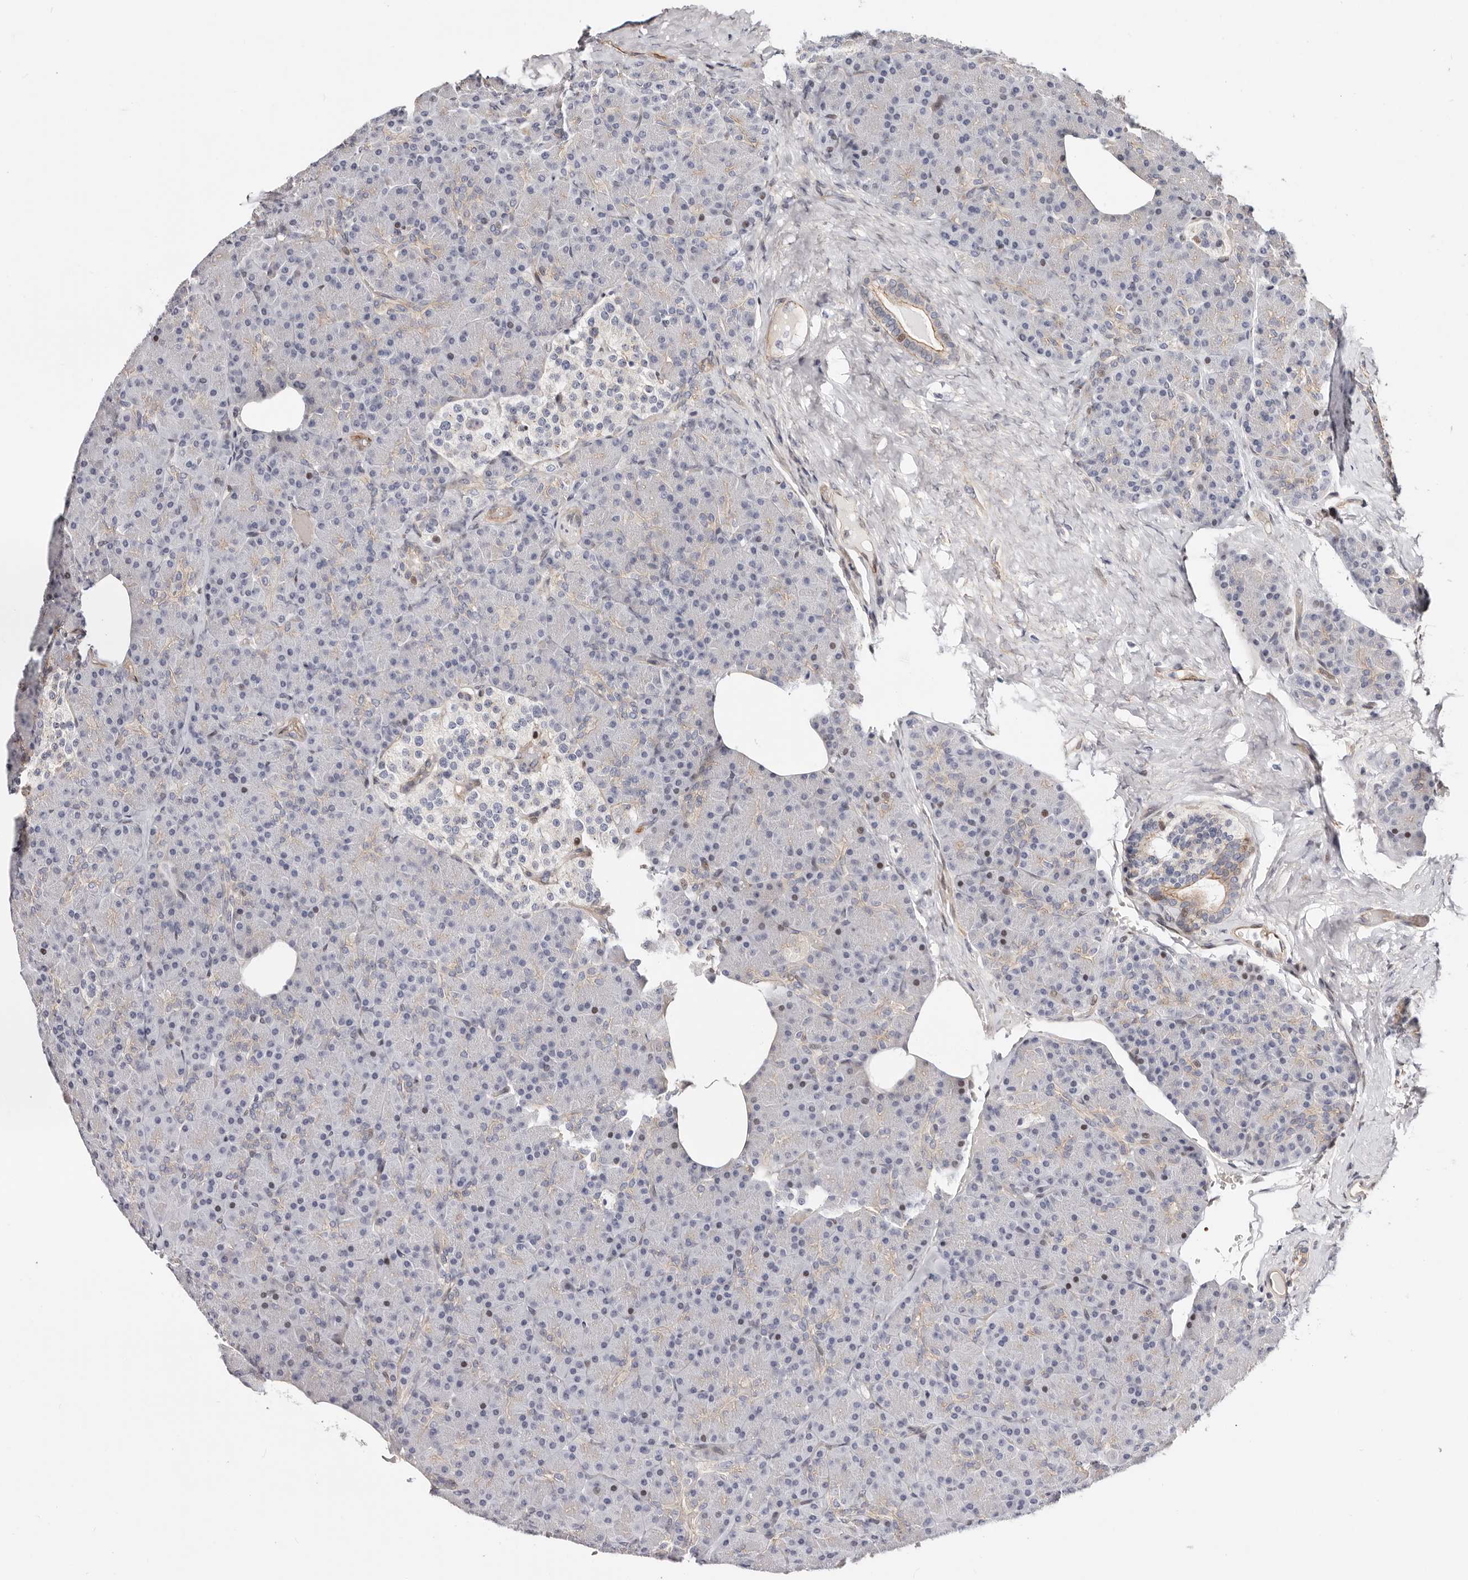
{"staining": {"intensity": "strong", "quantity": "<25%", "location": "cytoplasmic/membranous,nuclear"}, "tissue": "pancreas", "cell_type": "Exocrine glandular cells", "image_type": "normal", "snomed": [{"axis": "morphology", "description": "Normal tissue, NOS"}, {"axis": "topography", "description": "Pancreas"}], "caption": "An immunohistochemistry (IHC) image of unremarkable tissue is shown. Protein staining in brown labels strong cytoplasmic/membranous,nuclear positivity in pancreas within exocrine glandular cells.", "gene": "EPHX3", "patient": {"sex": "female", "age": 43}}